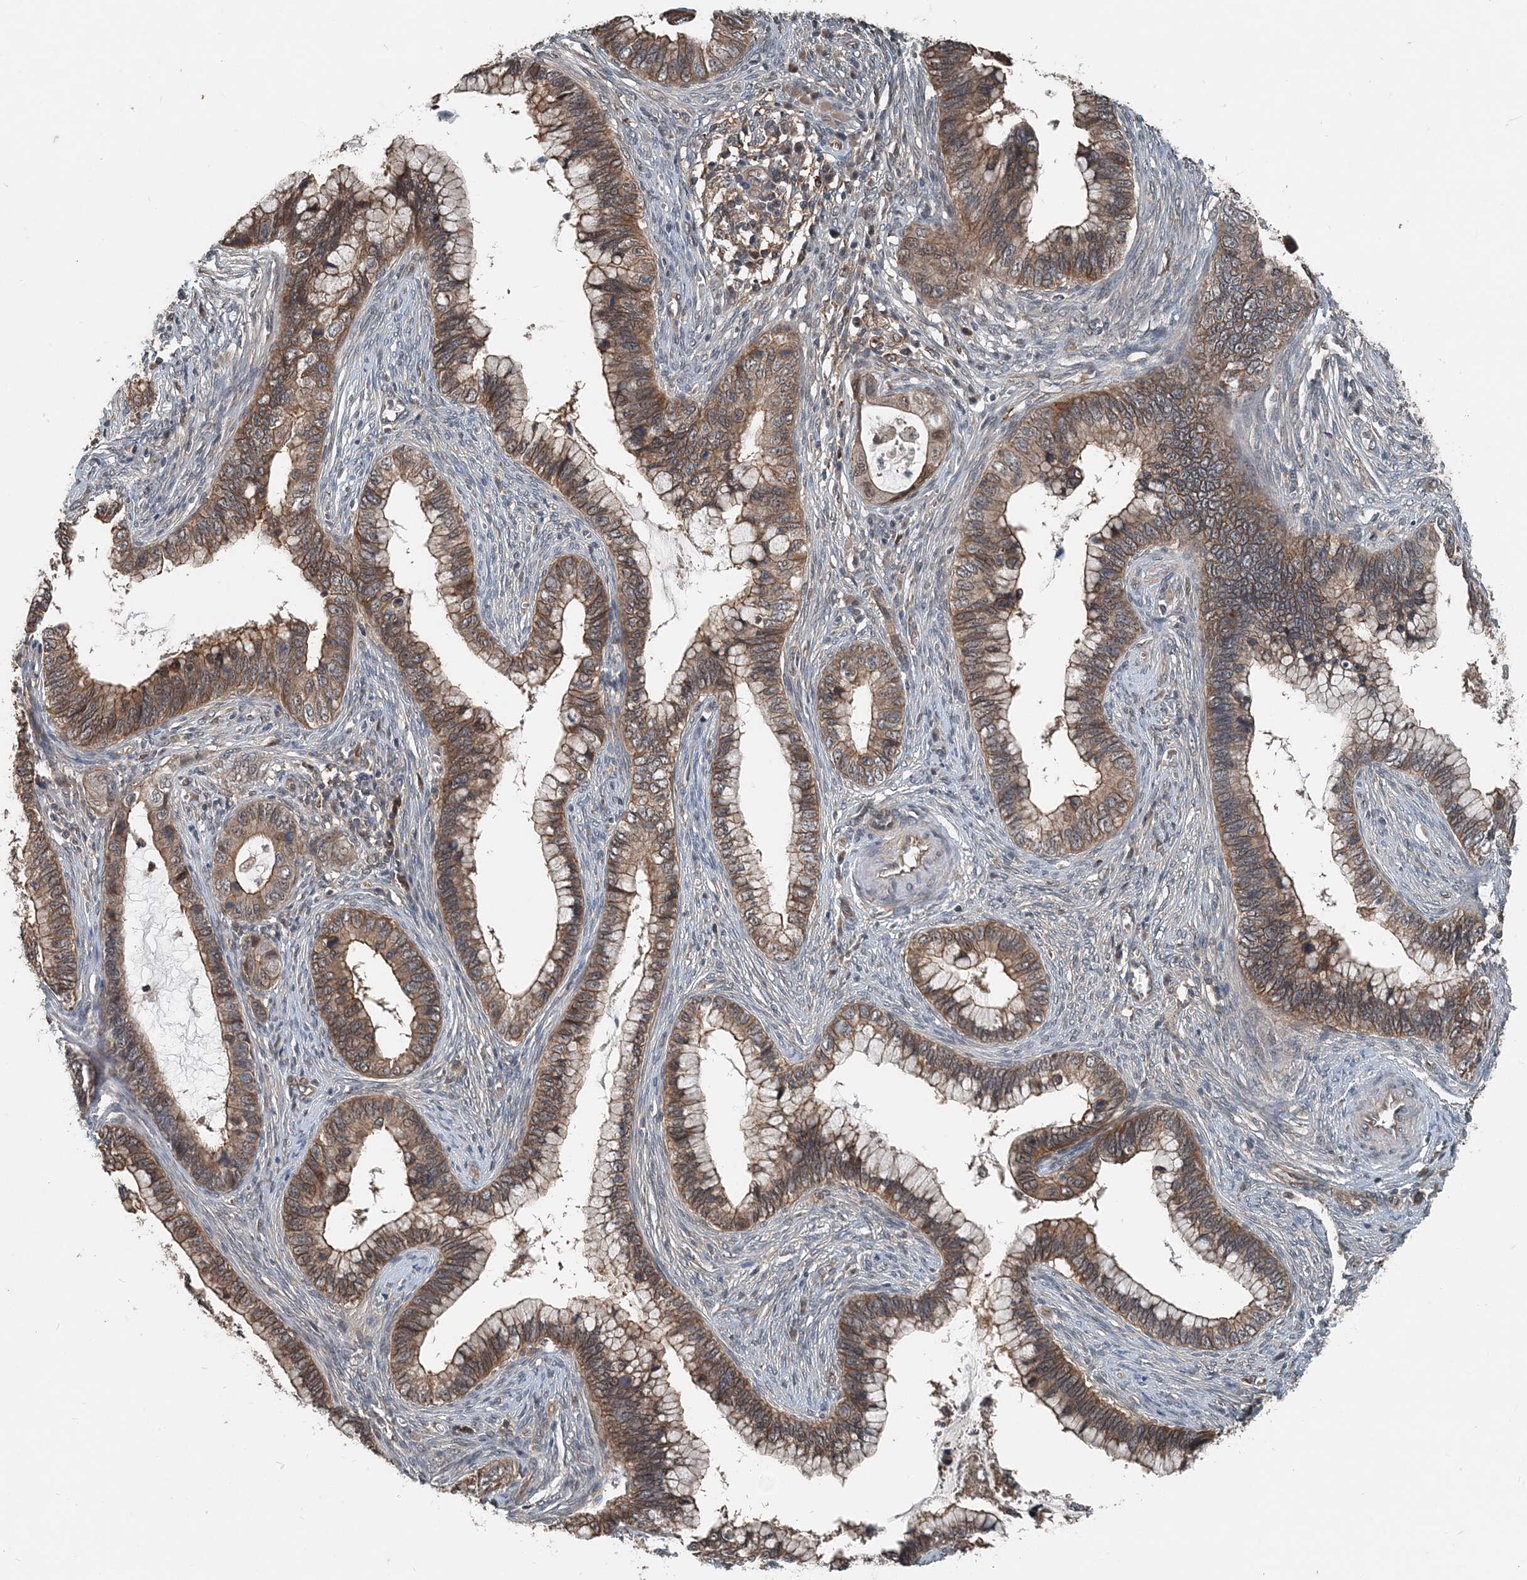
{"staining": {"intensity": "moderate", "quantity": ">75%", "location": "cytoplasmic/membranous"}, "tissue": "cervical cancer", "cell_type": "Tumor cells", "image_type": "cancer", "snomed": [{"axis": "morphology", "description": "Adenocarcinoma, NOS"}, {"axis": "topography", "description": "Cervix"}], "caption": "IHC (DAB (3,3'-diaminobenzidine)) staining of human adenocarcinoma (cervical) shows moderate cytoplasmic/membranous protein staining in about >75% of tumor cells. The staining was performed using DAB, with brown indicating positive protein expression. Nuclei are stained blue with hematoxylin.", "gene": "SMPD3", "patient": {"sex": "female", "age": 44}}